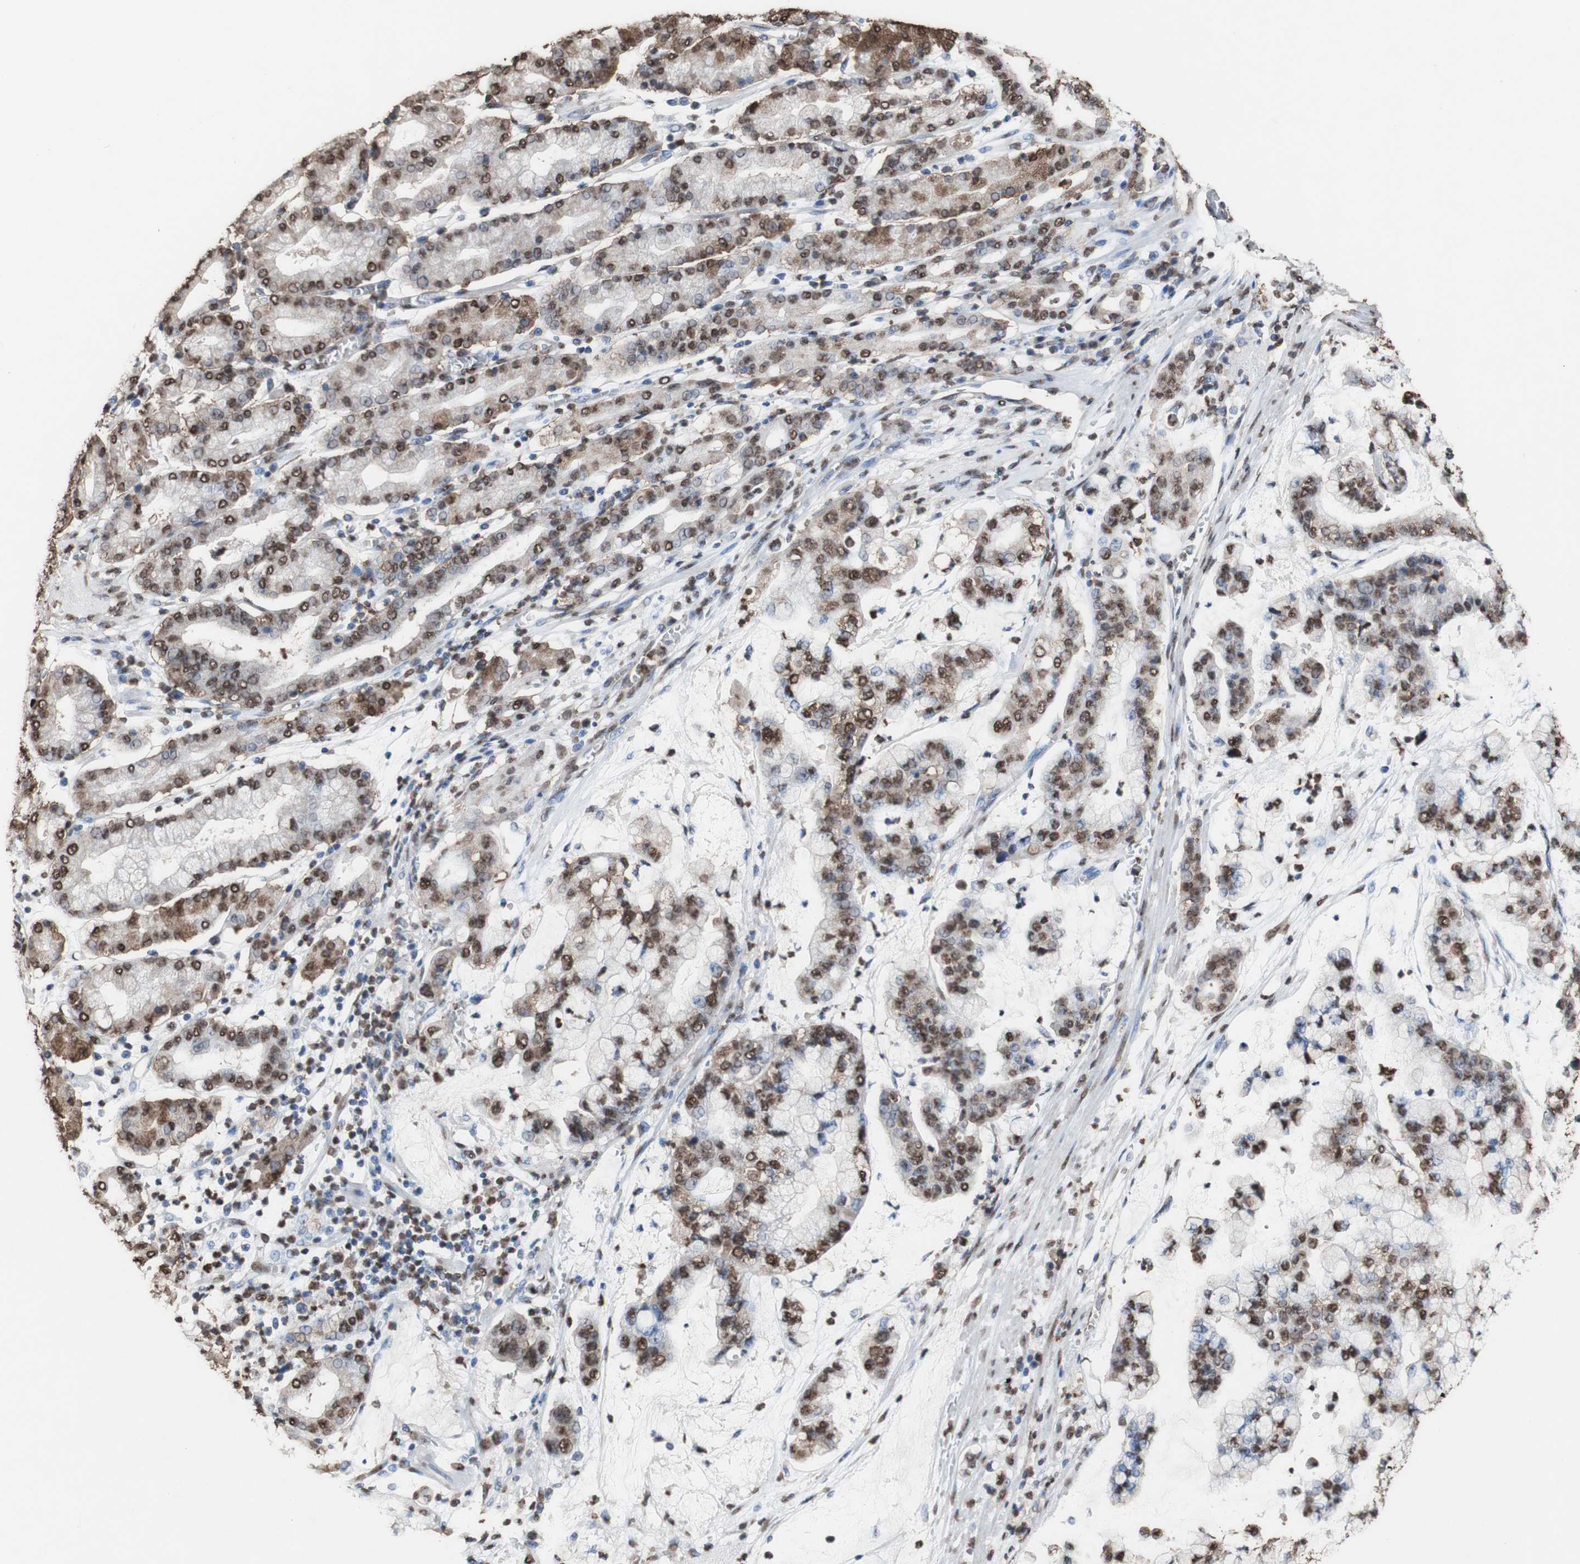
{"staining": {"intensity": "moderate", "quantity": ">75%", "location": "cytoplasmic/membranous,nuclear"}, "tissue": "stomach cancer", "cell_type": "Tumor cells", "image_type": "cancer", "snomed": [{"axis": "morphology", "description": "Normal tissue, NOS"}, {"axis": "morphology", "description": "Adenocarcinoma, NOS"}, {"axis": "topography", "description": "Stomach, upper"}, {"axis": "topography", "description": "Stomach"}], "caption": "Protein staining shows moderate cytoplasmic/membranous and nuclear expression in about >75% of tumor cells in stomach adenocarcinoma.", "gene": "PIDD1", "patient": {"sex": "male", "age": 76}}